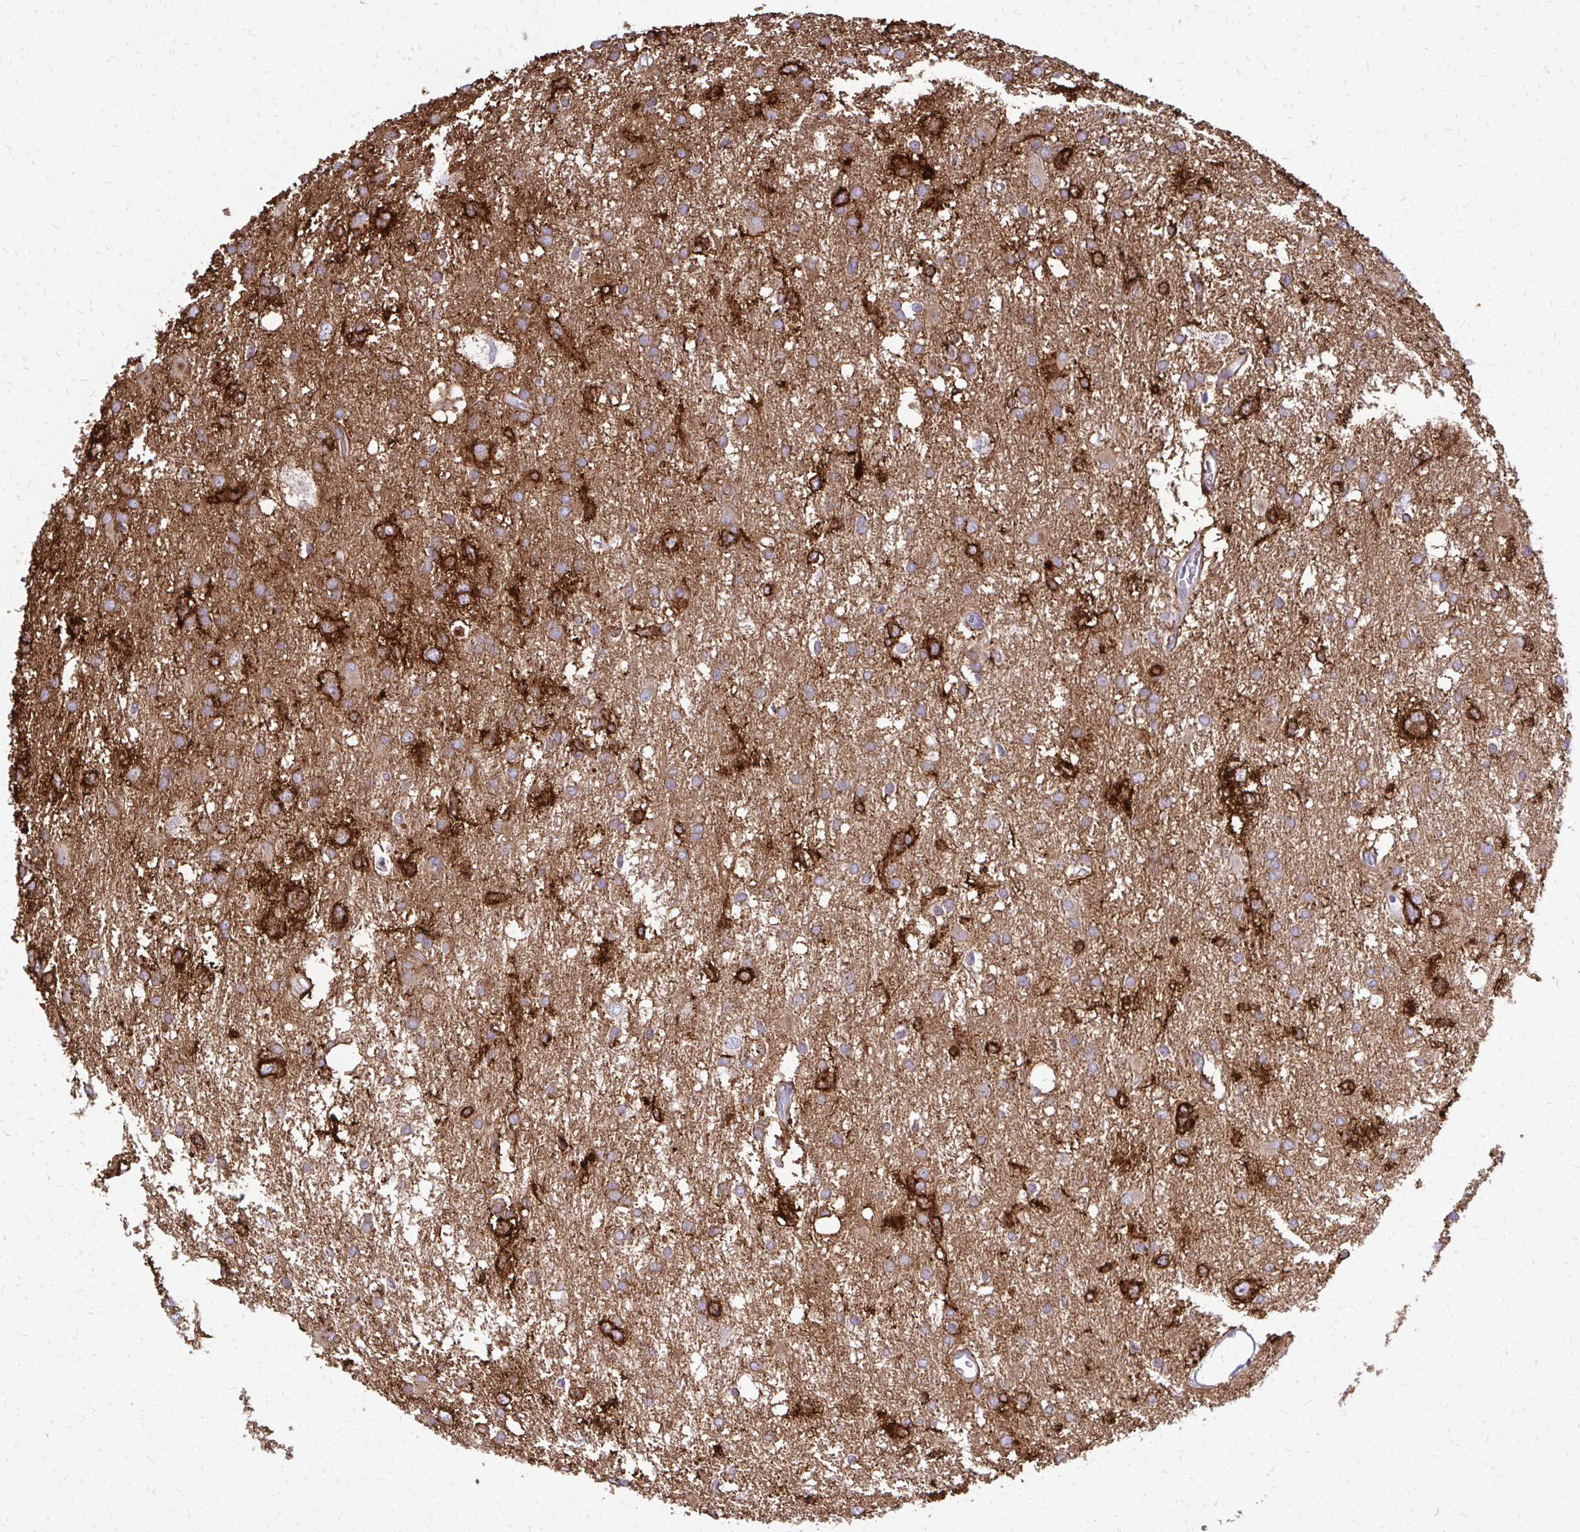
{"staining": {"intensity": "moderate", "quantity": ">75%", "location": "cytoplasmic/membranous"}, "tissue": "glioma", "cell_type": "Tumor cells", "image_type": "cancer", "snomed": [{"axis": "morphology", "description": "Glioma, malignant, High grade"}, {"axis": "topography", "description": "Brain"}], "caption": "Glioma tissue shows moderate cytoplasmic/membranous staining in approximately >75% of tumor cells", "gene": "MARCKSL1", "patient": {"sex": "male", "age": 61}}